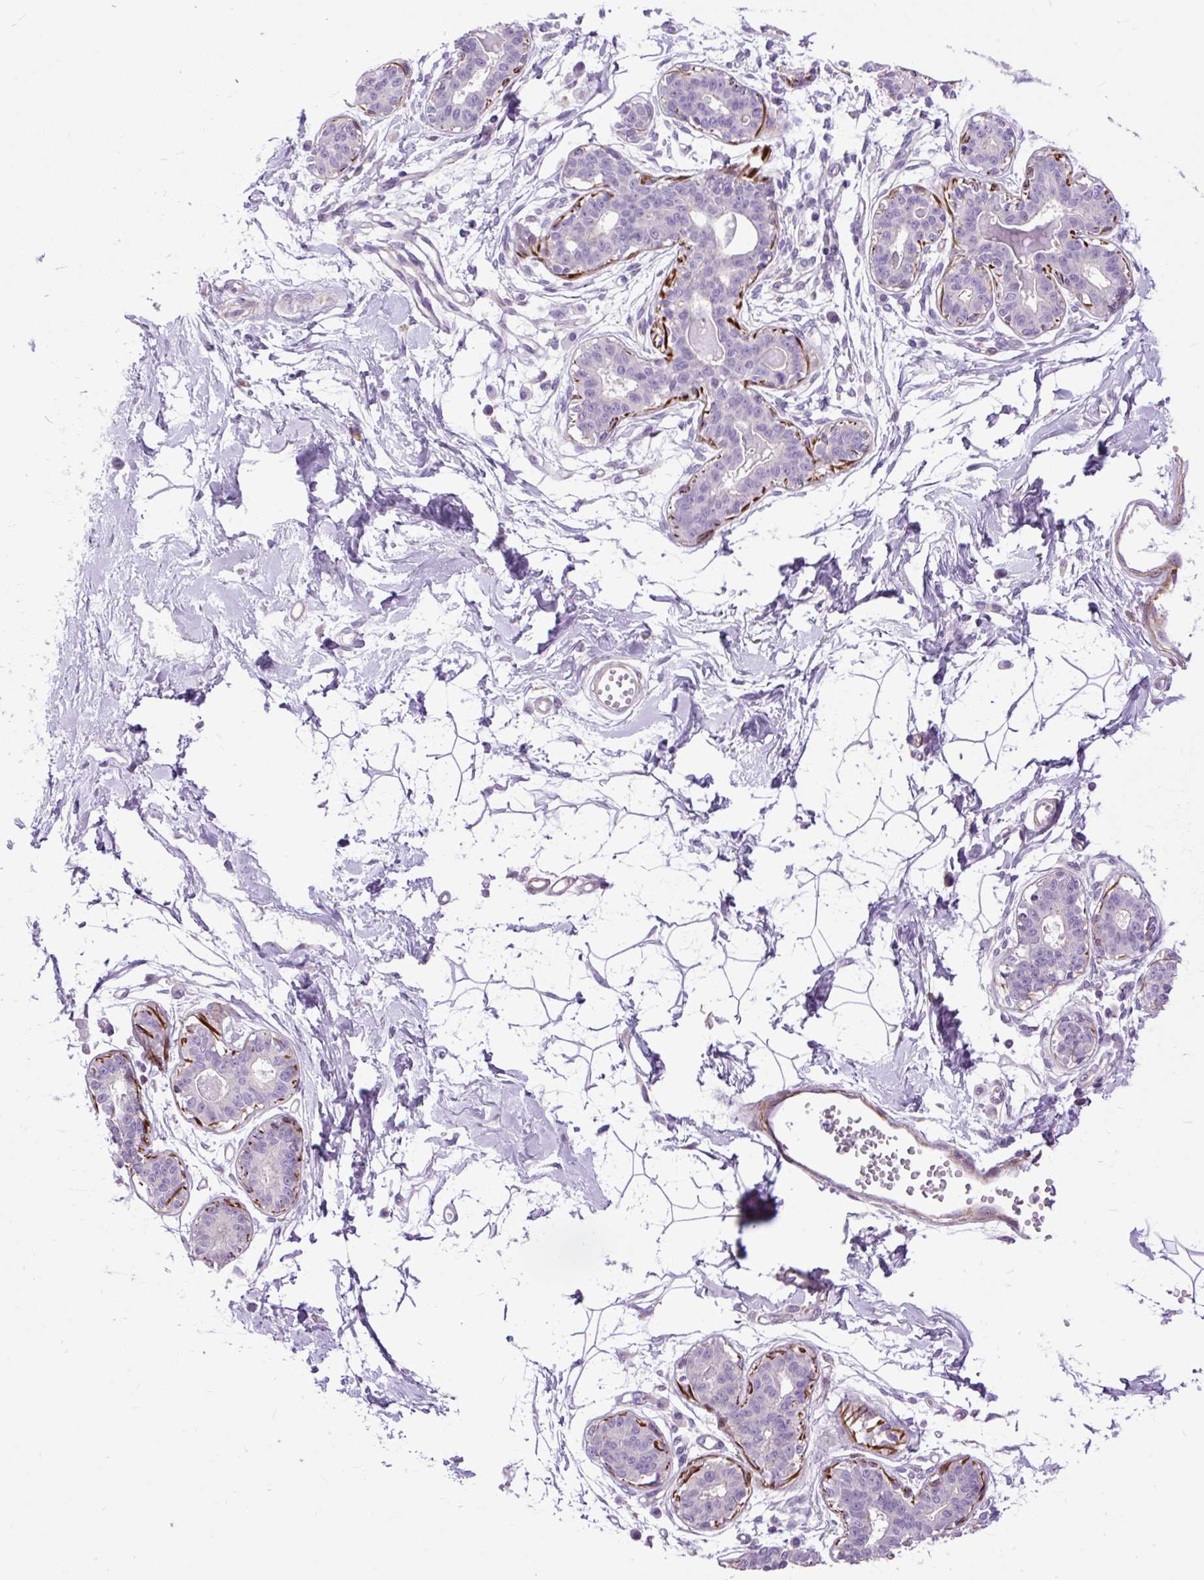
{"staining": {"intensity": "negative", "quantity": "none", "location": "none"}, "tissue": "breast", "cell_type": "Adipocytes", "image_type": "normal", "snomed": [{"axis": "morphology", "description": "Normal tissue, NOS"}, {"axis": "topography", "description": "Breast"}], "caption": "Adipocytes are negative for brown protein staining in benign breast. (Brightfield microscopy of DAB (3,3'-diaminobenzidine) immunohistochemistry (IHC) at high magnification).", "gene": "ZNF197", "patient": {"sex": "female", "age": 45}}